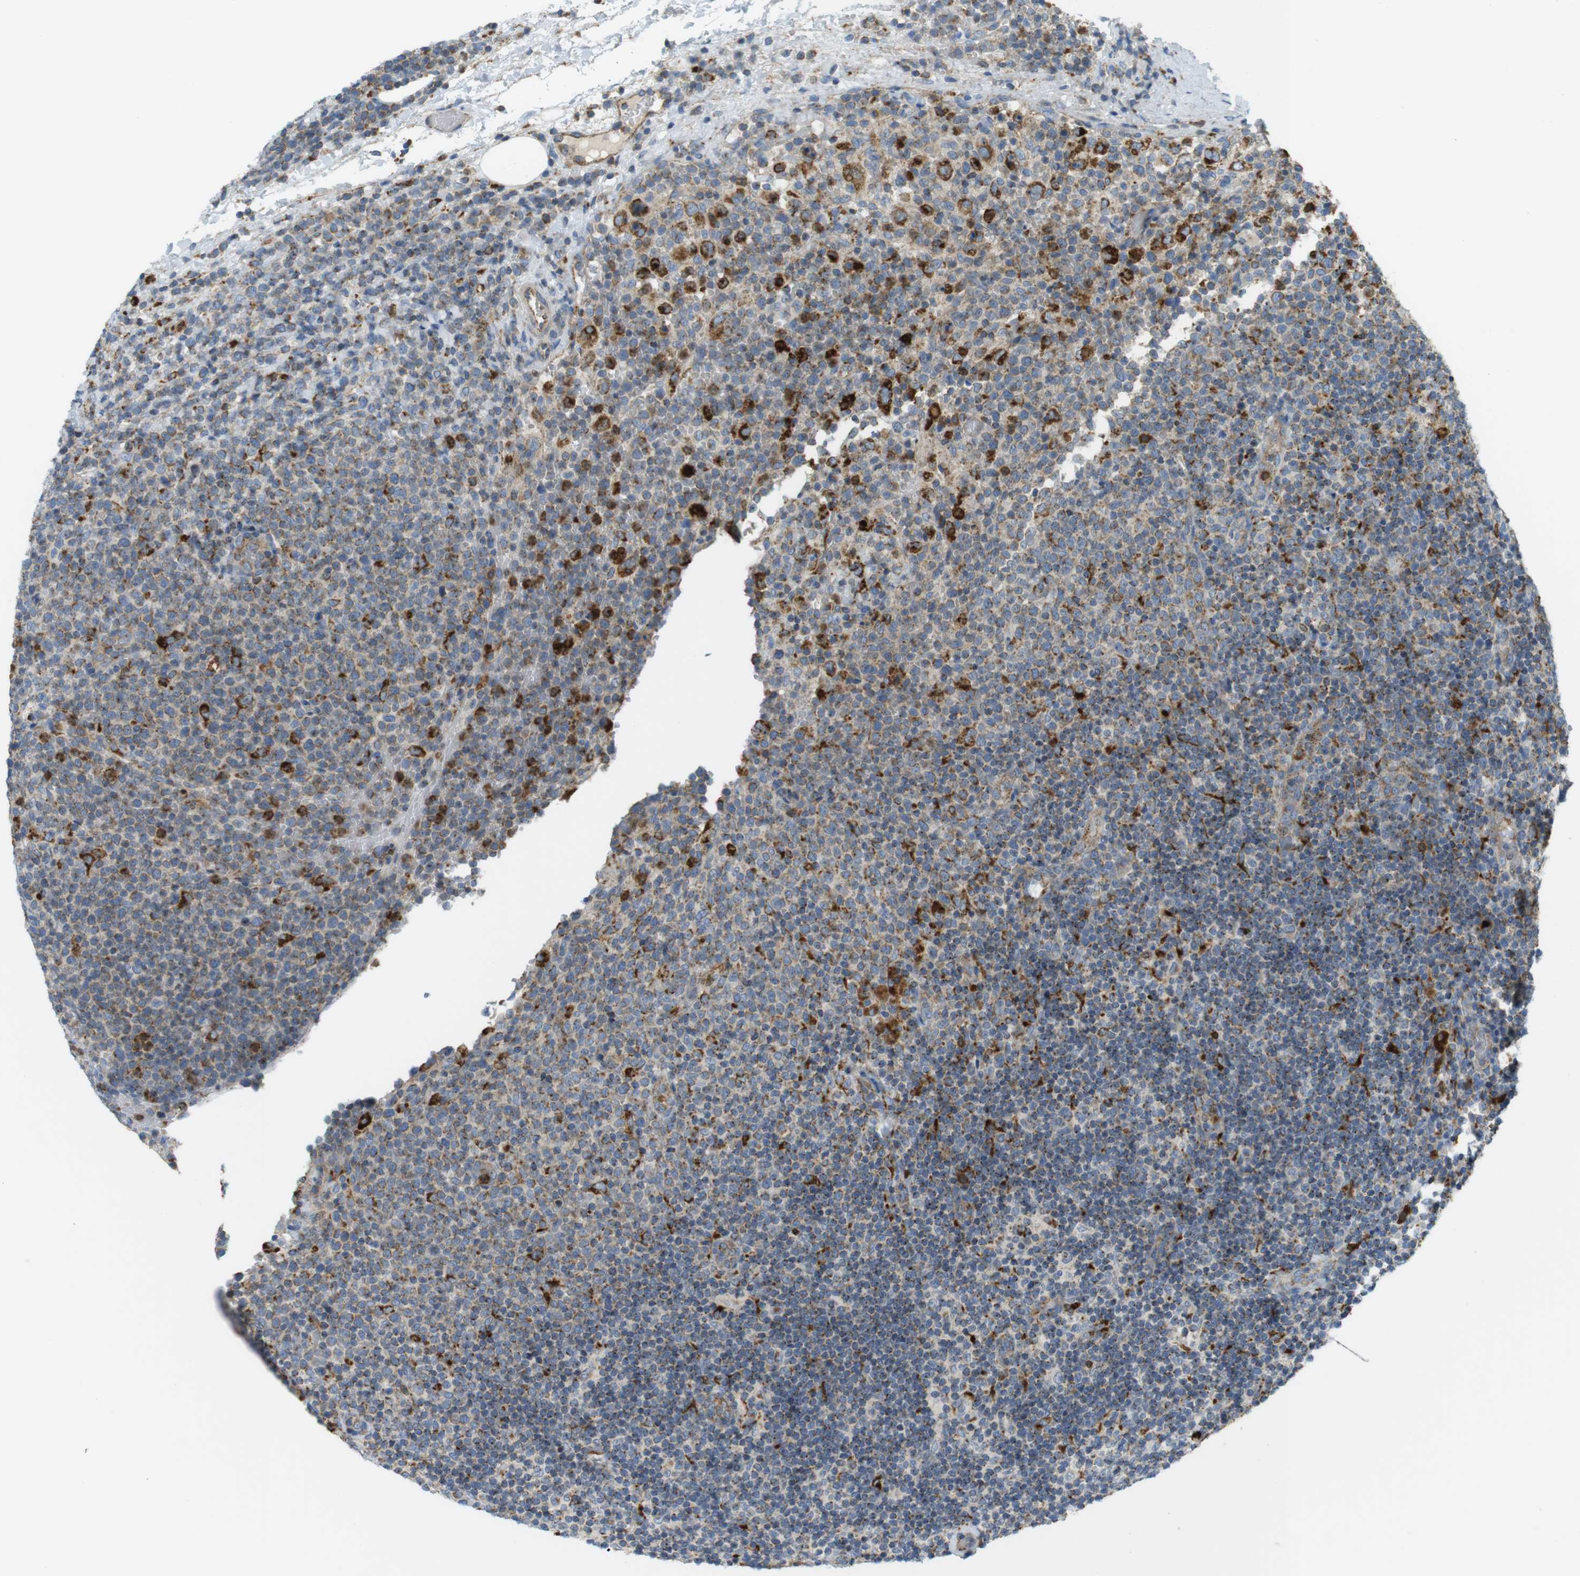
{"staining": {"intensity": "strong", "quantity": "<25%", "location": "cytoplasmic/membranous"}, "tissue": "lymphoma", "cell_type": "Tumor cells", "image_type": "cancer", "snomed": [{"axis": "morphology", "description": "Malignant lymphoma, non-Hodgkin's type, High grade"}, {"axis": "topography", "description": "Lymph node"}], "caption": "Protein expression analysis of human high-grade malignant lymphoma, non-Hodgkin's type reveals strong cytoplasmic/membranous positivity in approximately <25% of tumor cells. (DAB = brown stain, brightfield microscopy at high magnification).", "gene": "LAMP1", "patient": {"sex": "male", "age": 61}}